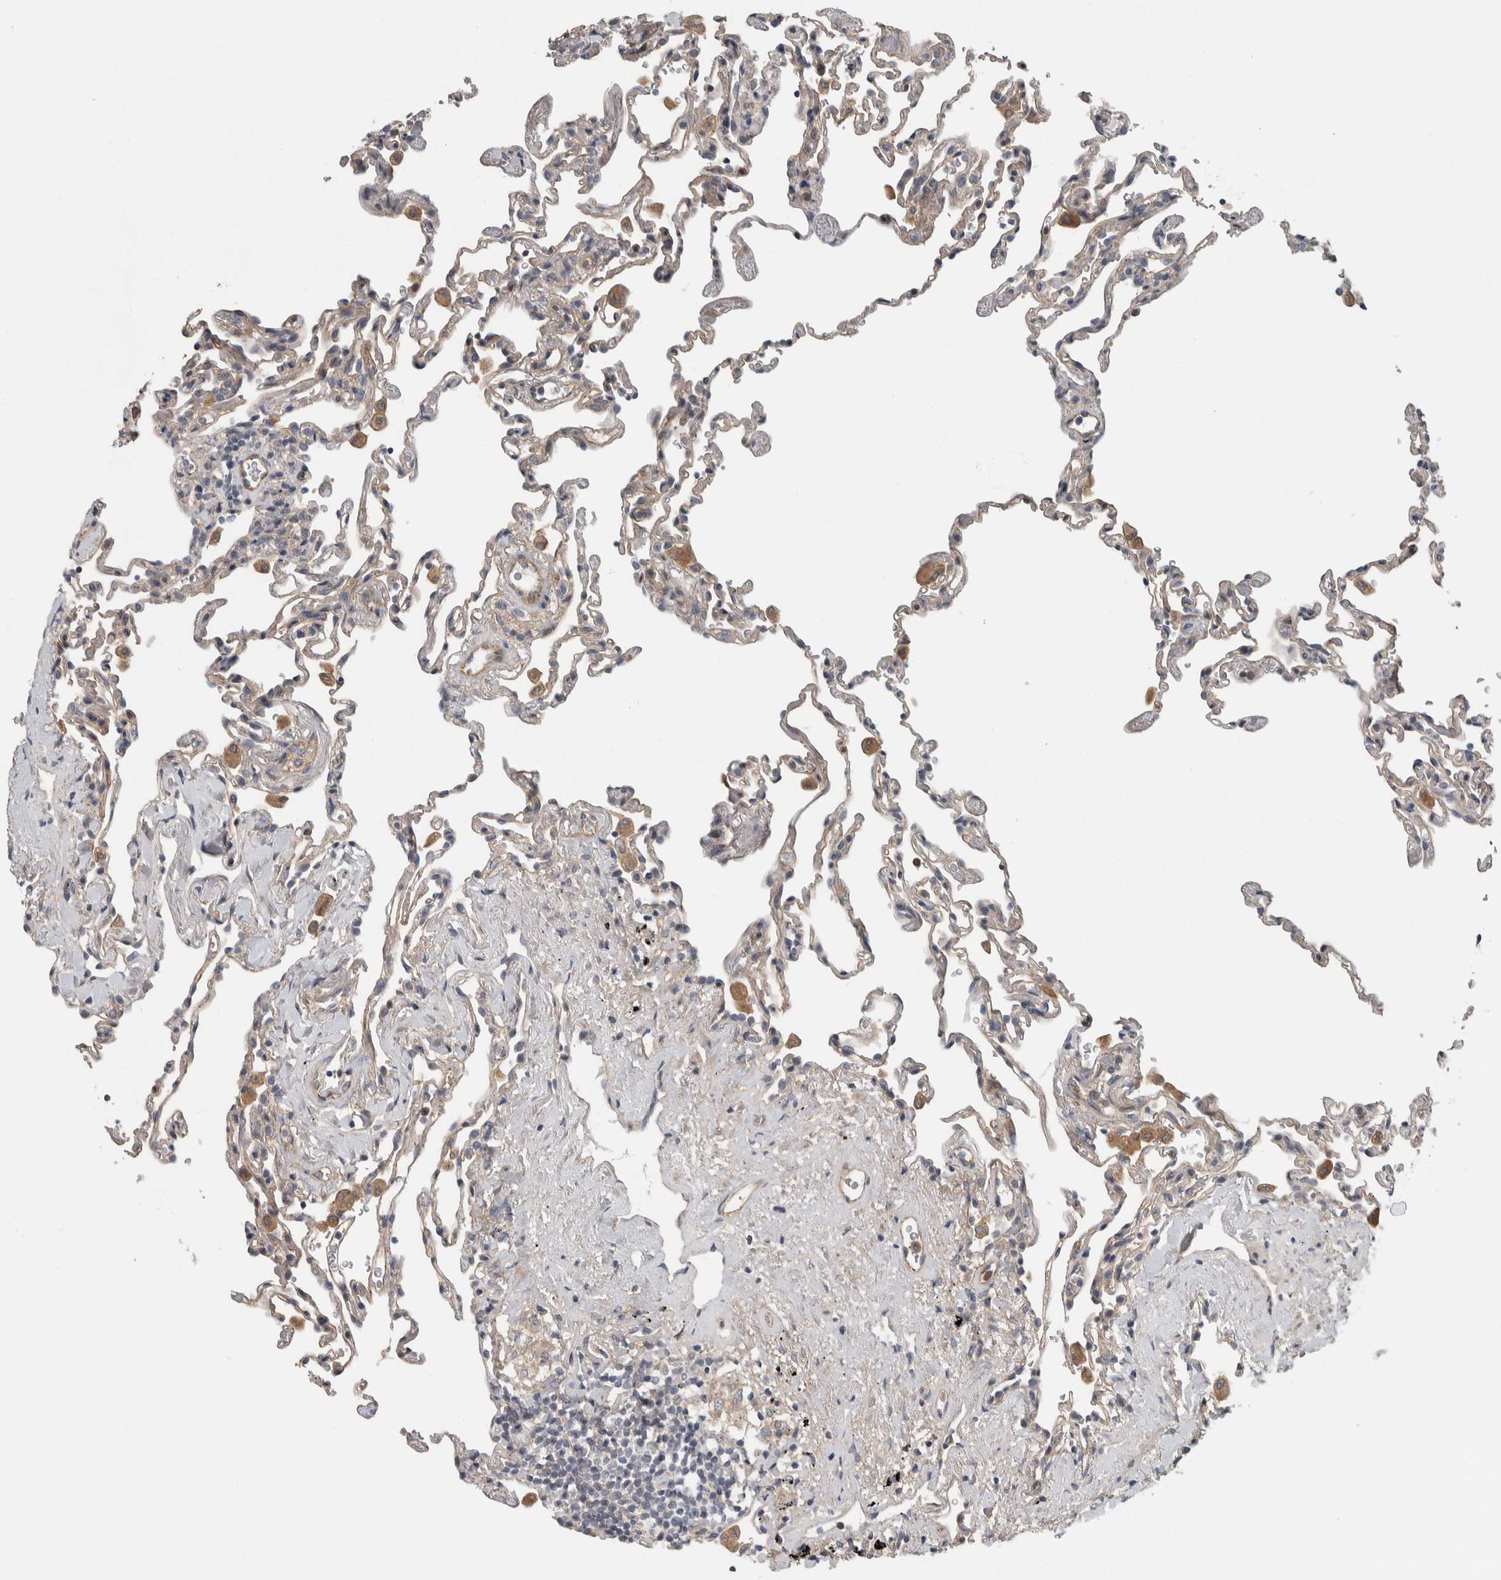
{"staining": {"intensity": "weak", "quantity": "<25%", "location": "cytoplasmic/membranous"}, "tissue": "lung", "cell_type": "Alveolar cells", "image_type": "normal", "snomed": [{"axis": "morphology", "description": "Normal tissue, NOS"}, {"axis": "topography", "description": "Lung"}], "caption": "This is an IHC image of benign lung. There is no staining in alveolar cells.", "gene": "KCNJ3", "patient": {"sex": "male", "age": 59}}